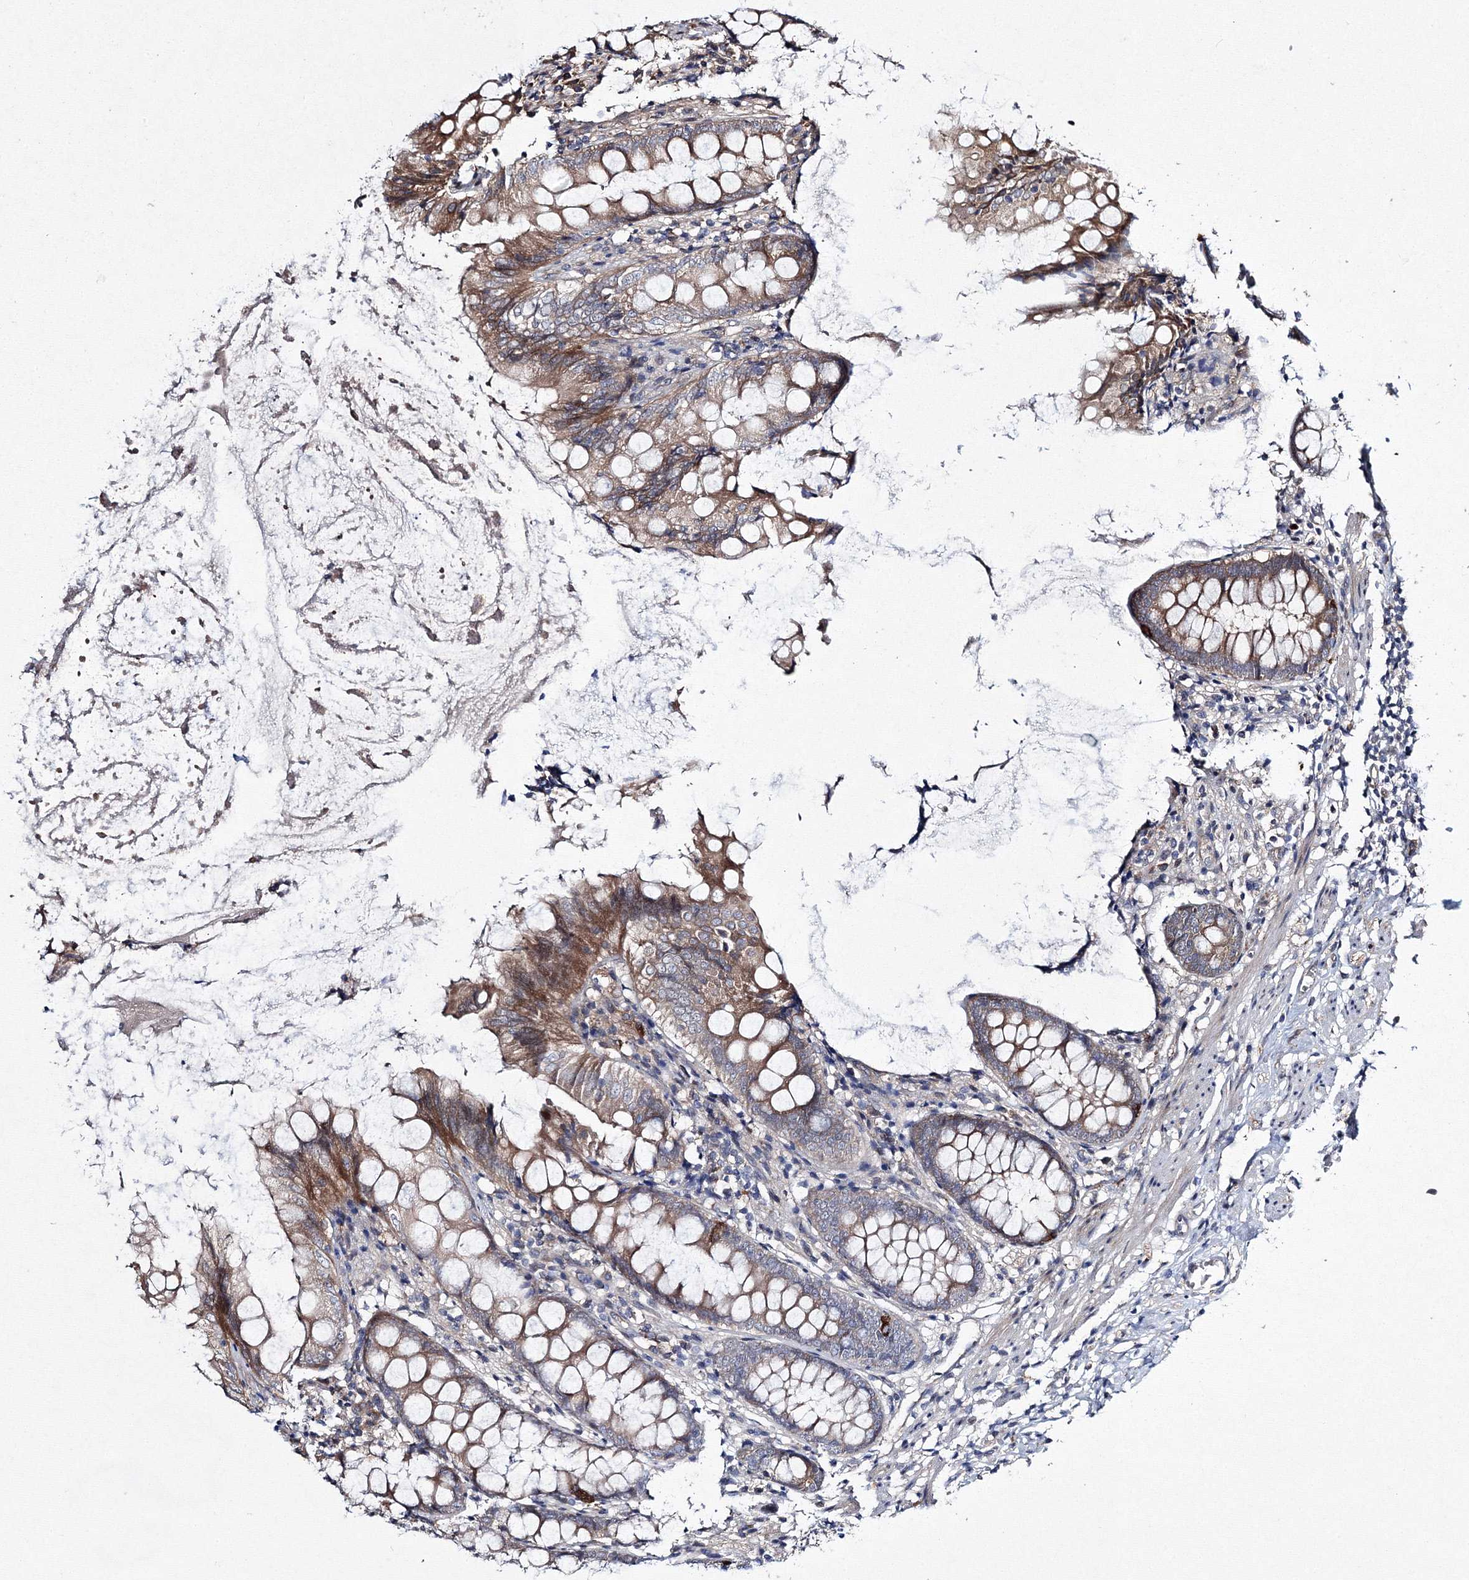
{"staining": {"intensity": "moderate", "quantity": "25%-75%", "location": "cytoplasmic/membranous"}, "tissue": "appendix", "cell_type": "Glandular cells", "image_type": "normal", "snomed": [{"axis": "morphology", "description": "Normal tissue, NOS"}, {"axis": "topography", "description": "Appendix"}], "caption": "Immunohistochemistry (IHC) (DAB) staining of benign appendix displays moderate cytoplasmic/membranous protein staining in approximately 25%-75% of glandular cells. The staining was performed using DAB (3,3'-diaminobenzidine), with brown indicating positive protein expression. Nuclei are stained blue with hematoxylin.", "gene": "RANBP3L", "patient": {"sex": "female", "age": 77}}